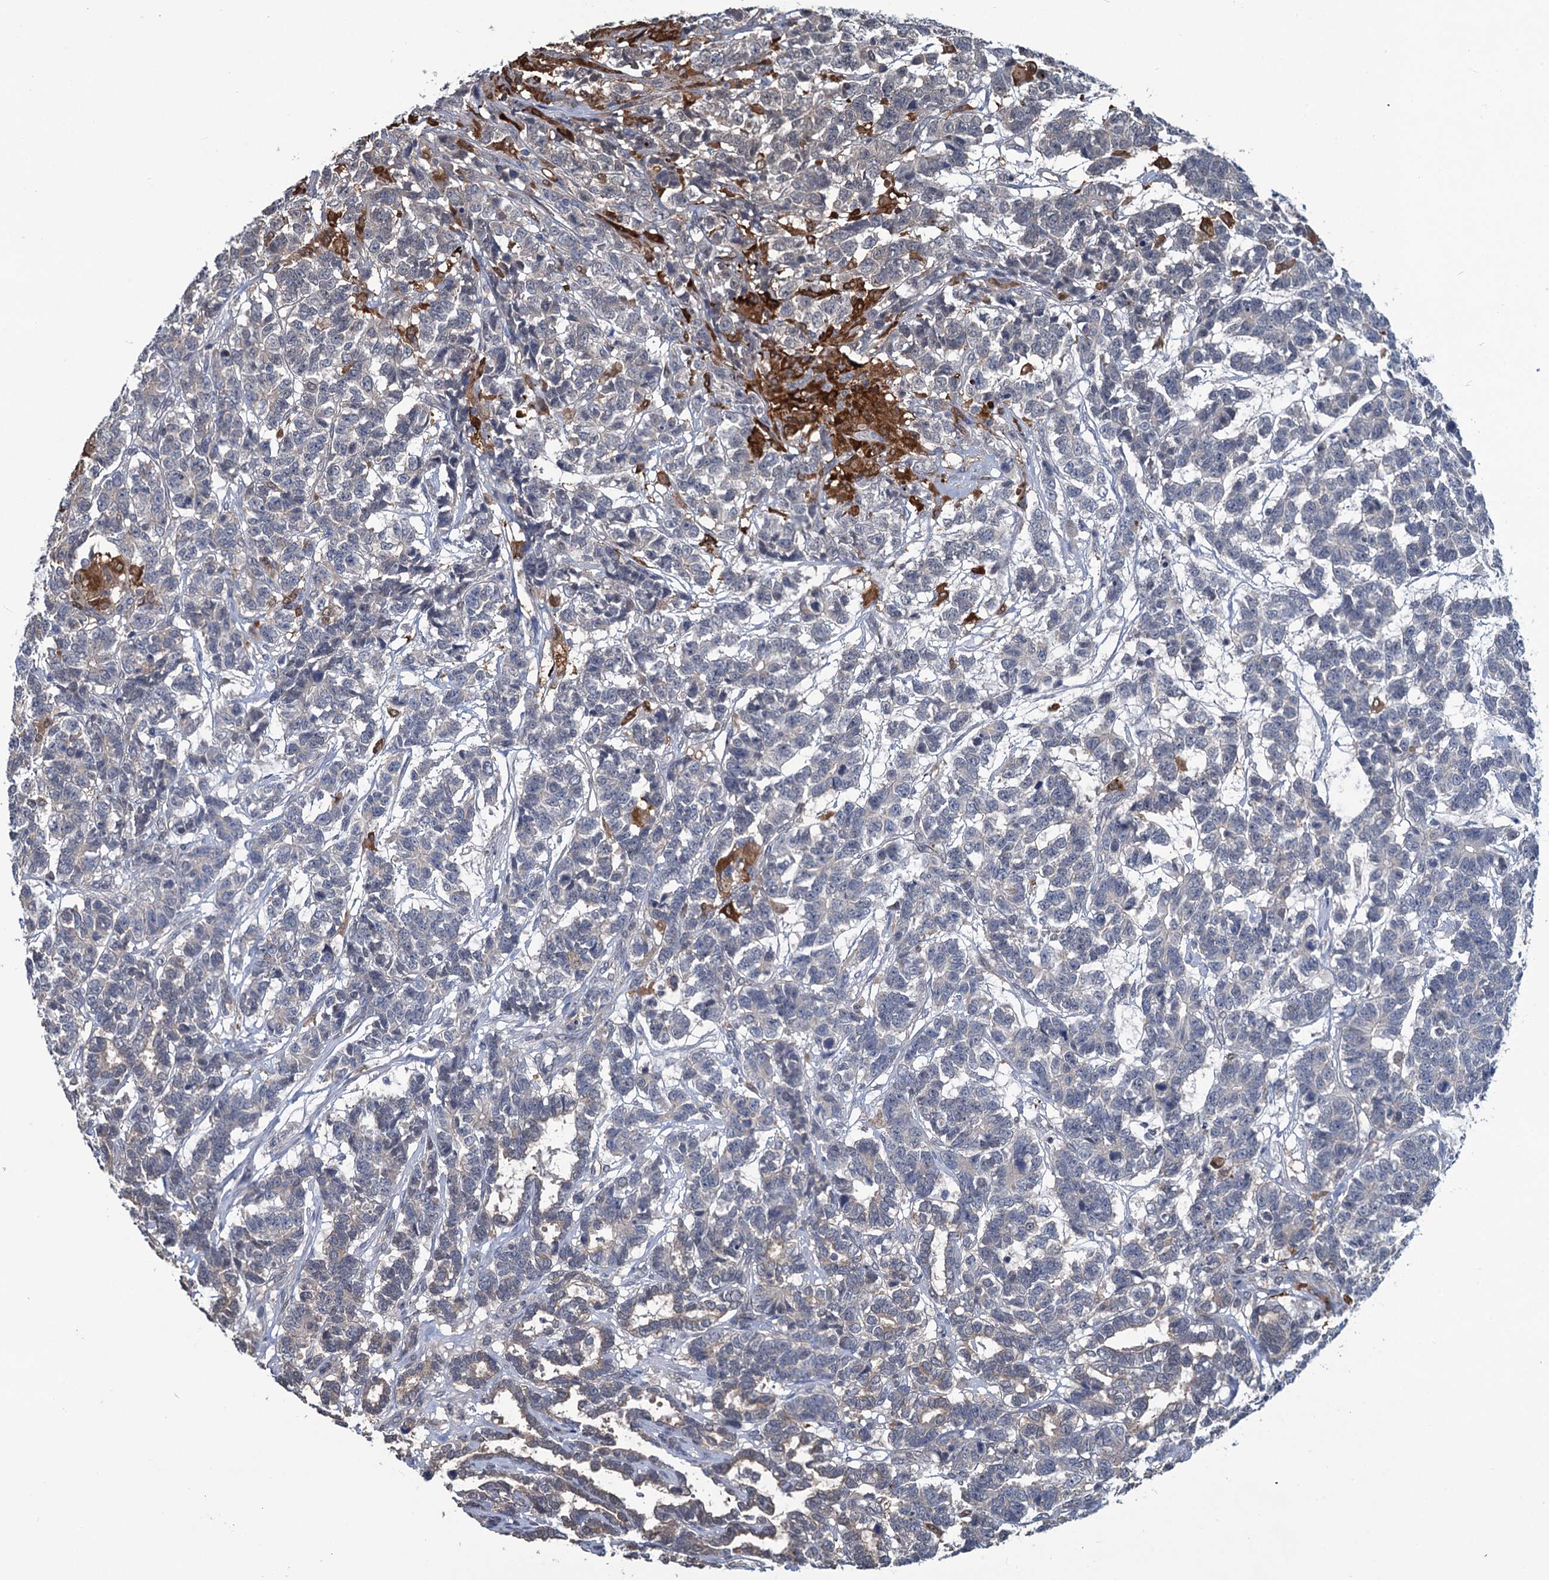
{"staining": {"intensity": "weak", "quantity": "<25%", "location": "cytoplasmic/membranous"}, "tissue": "testis cancer", "cell_type": "Tumor cells", "image_type": "cancer", "snomed": [{"axis": "morphology", "description": "Carcinoma, Embryonal, NOS"}, {"axis": "topography", "description": "Testis"}], "caption": "Tumor cells show no significant staining in testis cancer. (Stains: DAB (3,3'-diaminobenzidine) immunohistochemistry (IHC) with hematoxylin counter stain, Microscopy: brightfield microscopy at high magnification).", "gene": "RTKN2", "patient": {"sex": "male", "age": 26}}